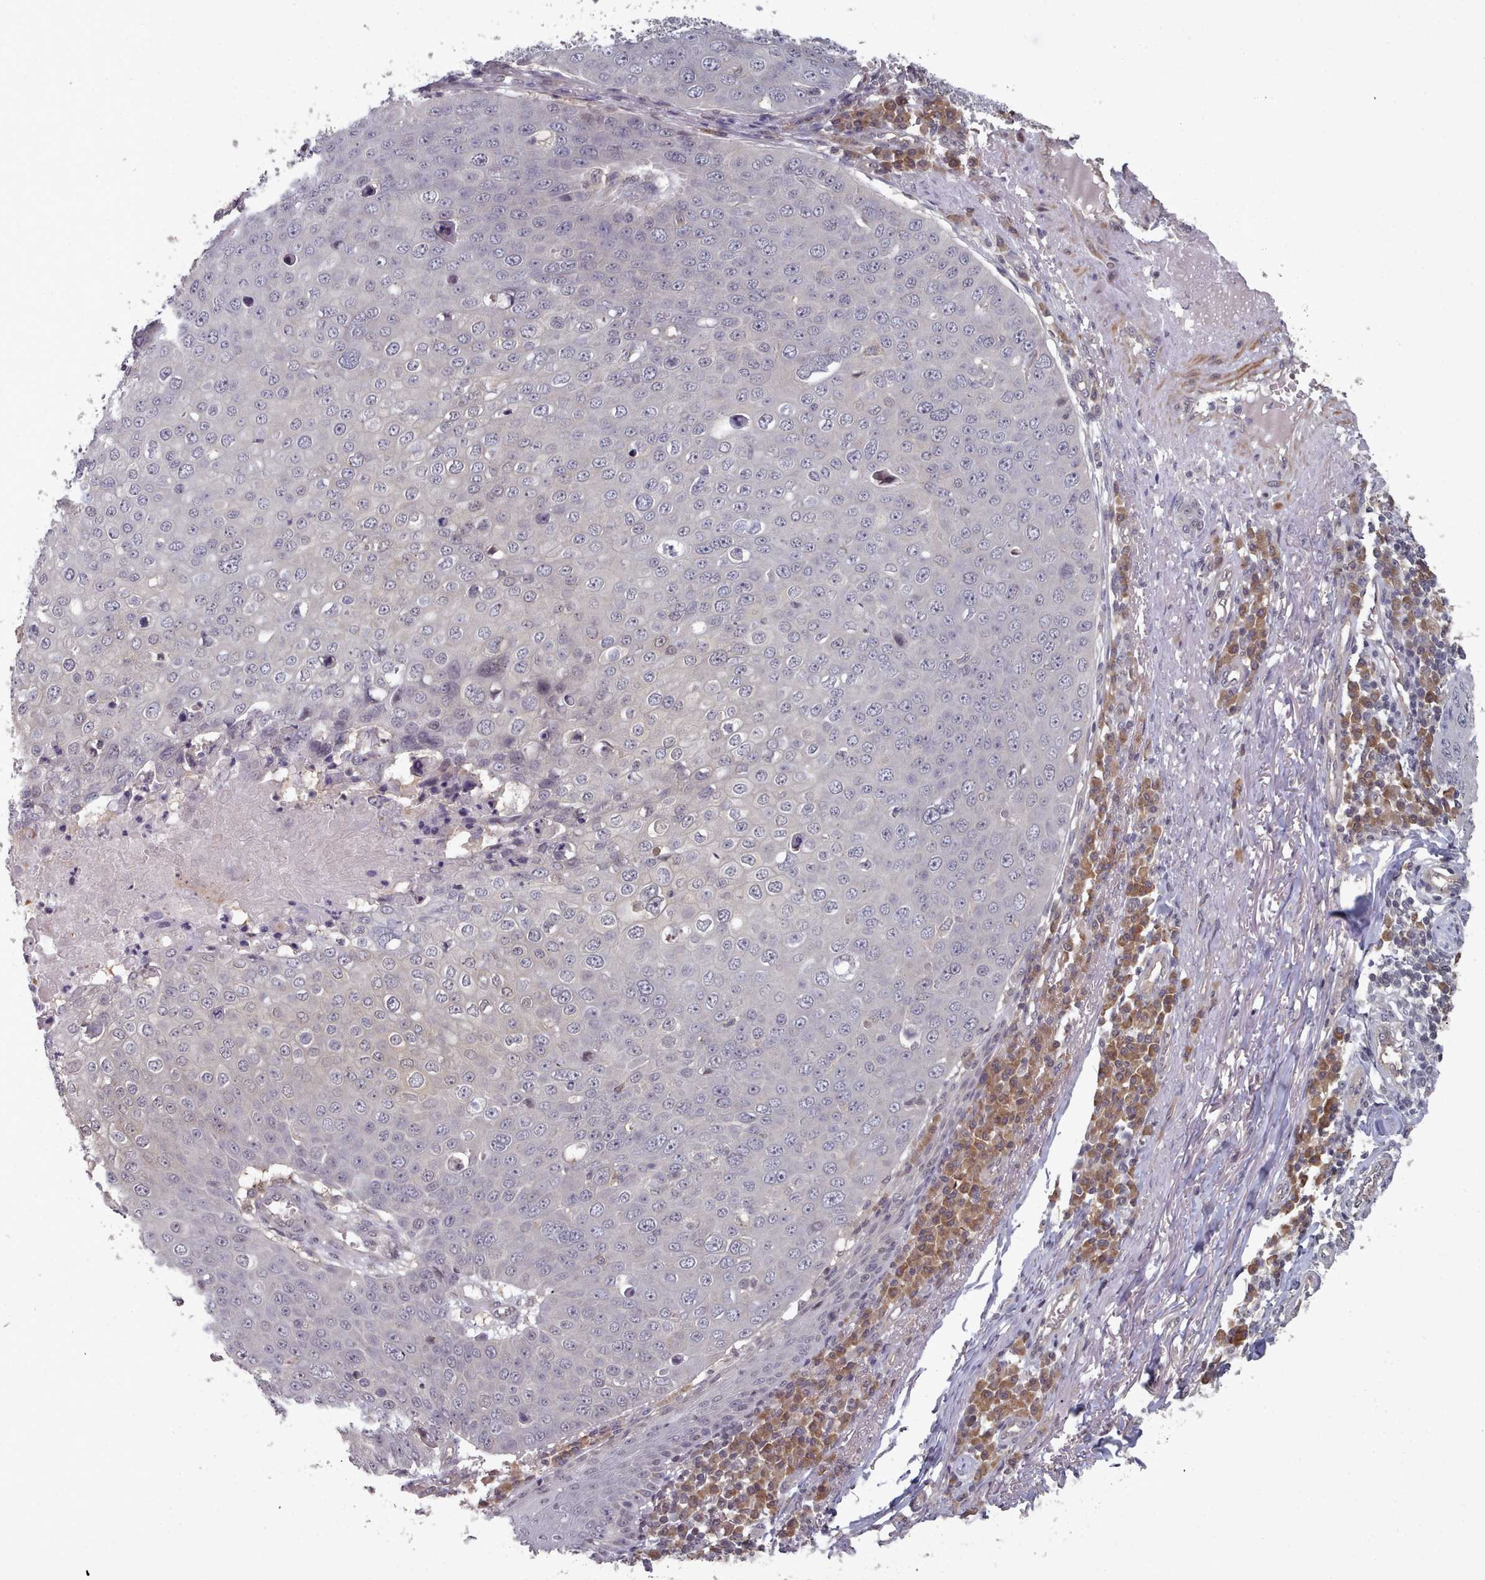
{"staining": {"intensity": "negative", "quantity": "none", "location": "none"}, "tissue": "skin cancer", "cell_type": "Tumor cells", "image_type": "cancer", "snomed": [{"axis": "morphology", "description": "Squamous cell carcinoma, NOS"}, {"axis": "topography", "description": "Skin"}], "caption": "Immunohistochemistry micrograph of squamous cell carcinoma (skin) stained for a protein (brown), which reveals no staining in tumor cells.", "gene": "HYAL3", "patient": {"sex": "male", "age": 71}}